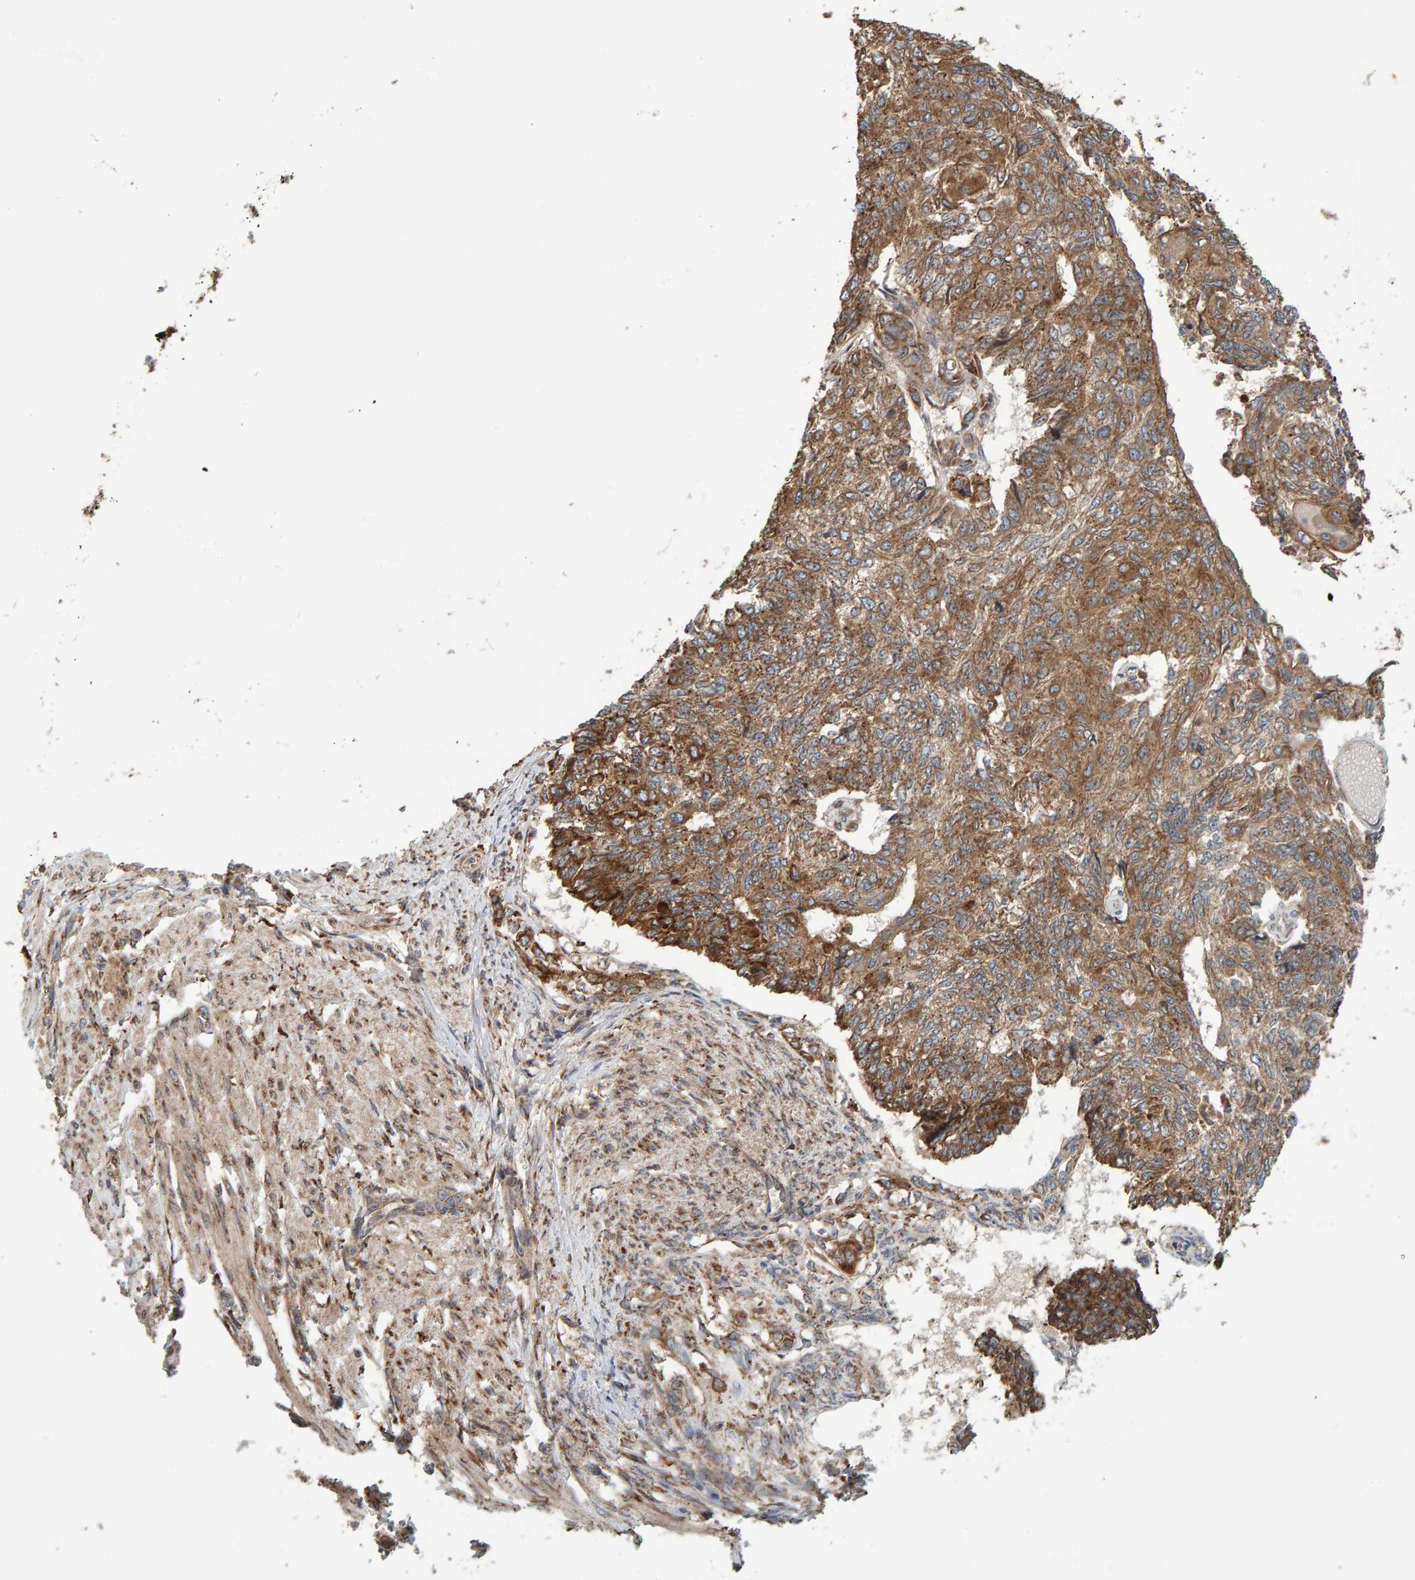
{"staining": {"intensity": "moderate", "quantity": ">75%", "location": "cytoplasmic/membranous"}, "tissue": "endometrial cancer", "cell_type": "Tumor cells", "image_type": "cancer", "snomed": [{"axis": "morphology", "description": "Adenocarcinoma, NOS"}, {"axis": "topography", "description": "Endometrium"}], "caption": "IHC of human endometrial cancer reveals medium levels of moderate cytoplasmic/membranous staining in approximately >75% of tumor cells.", "gene": "BAIAP2", "patient": {"sex": "female", "age": 32}}